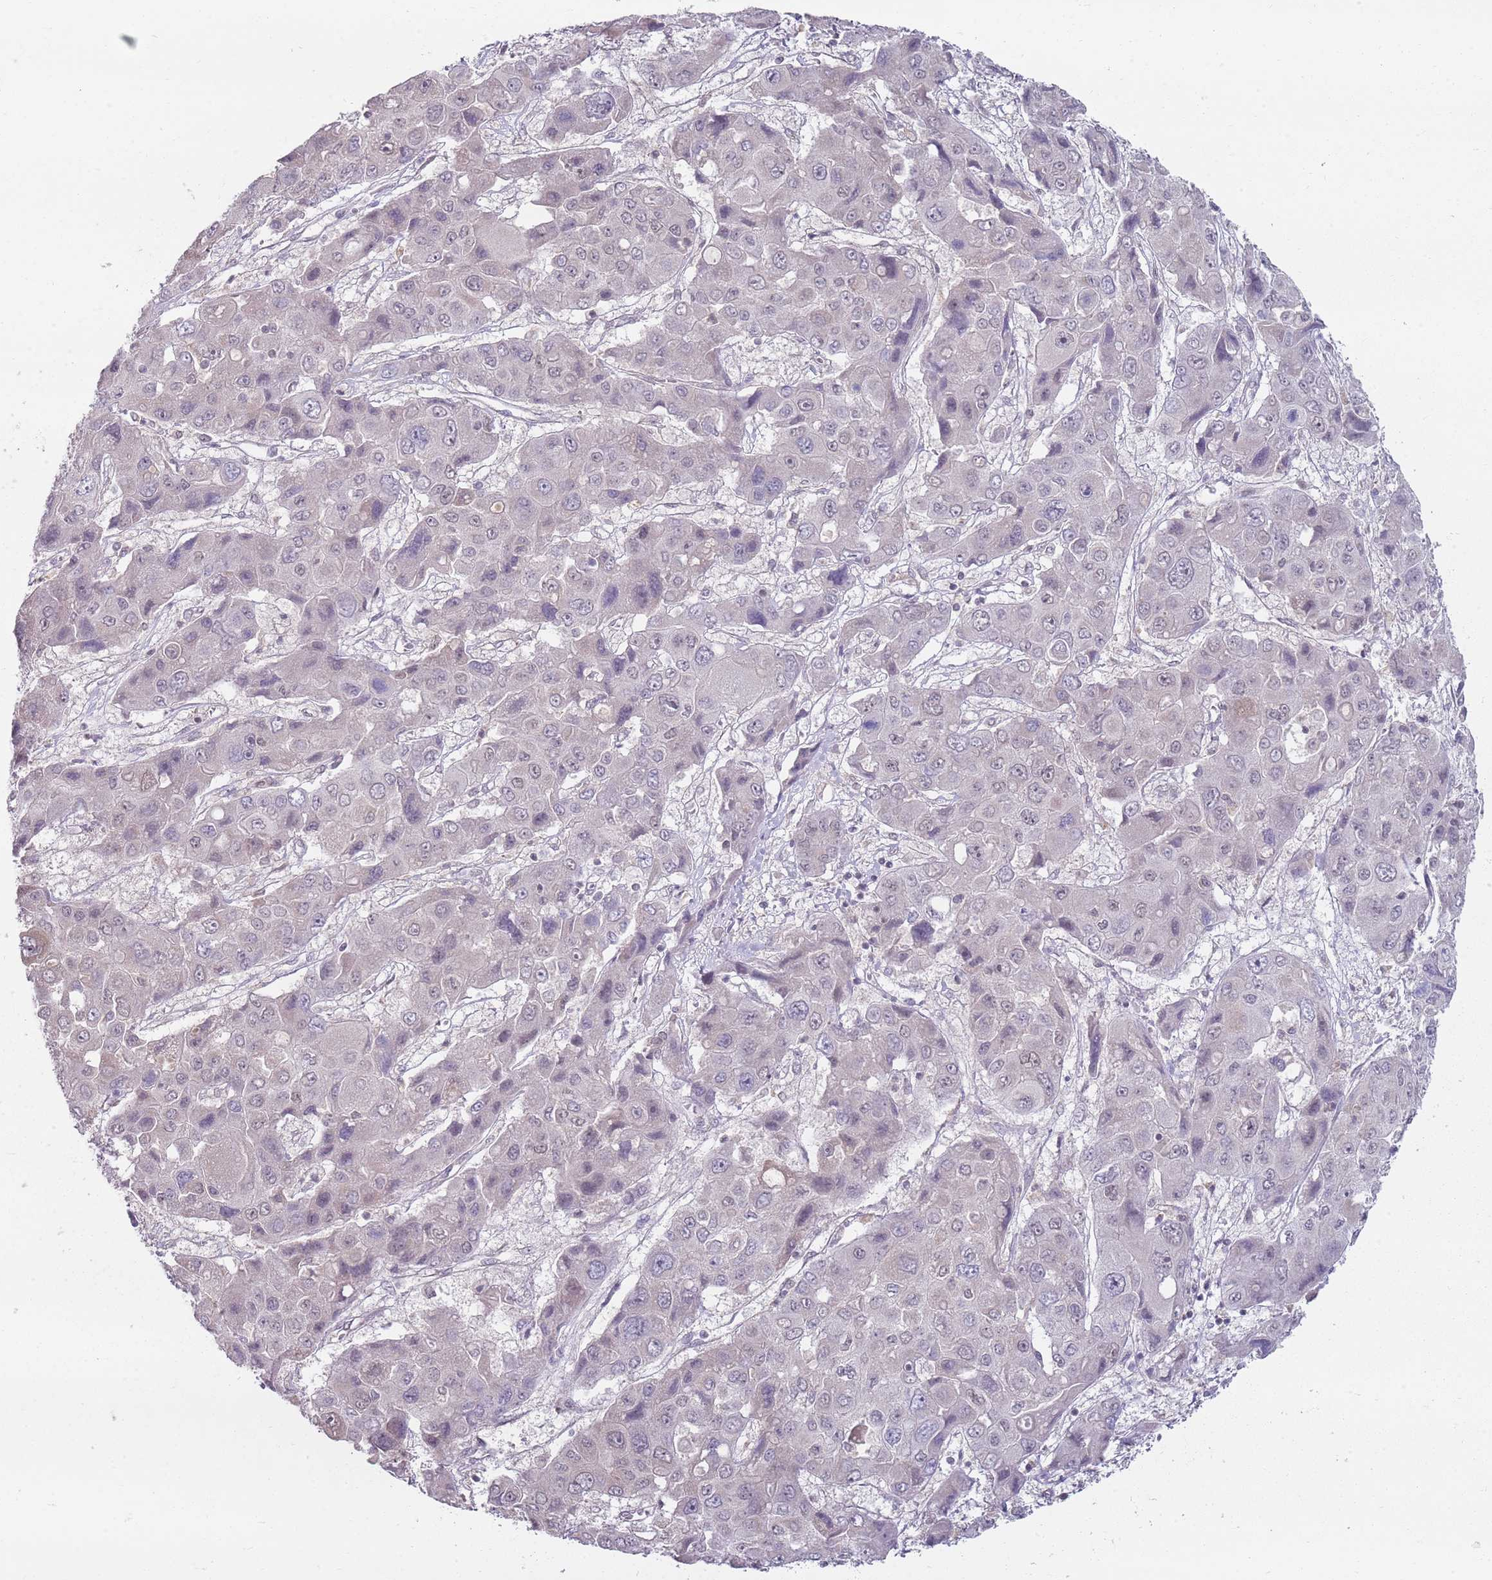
{"staining": {"intensity": "negative", "quantity": "none", "location": "none"}, "tissue": "liver cancer", "cell_type": "Tumor cells", "image_type": "cancer", "snomed": [{"axis": "morphology", "description": "Cholangiocarcinoma"}, {"axis": "topography", "description": "Liver"}], "caption": "Immunohistochemical staining of human cholangiocarcinoma (liver) displays no significant staining in tumor cells.", "gene": "SMARCAL1", "patient": {"sex": "male", "age": 67}}